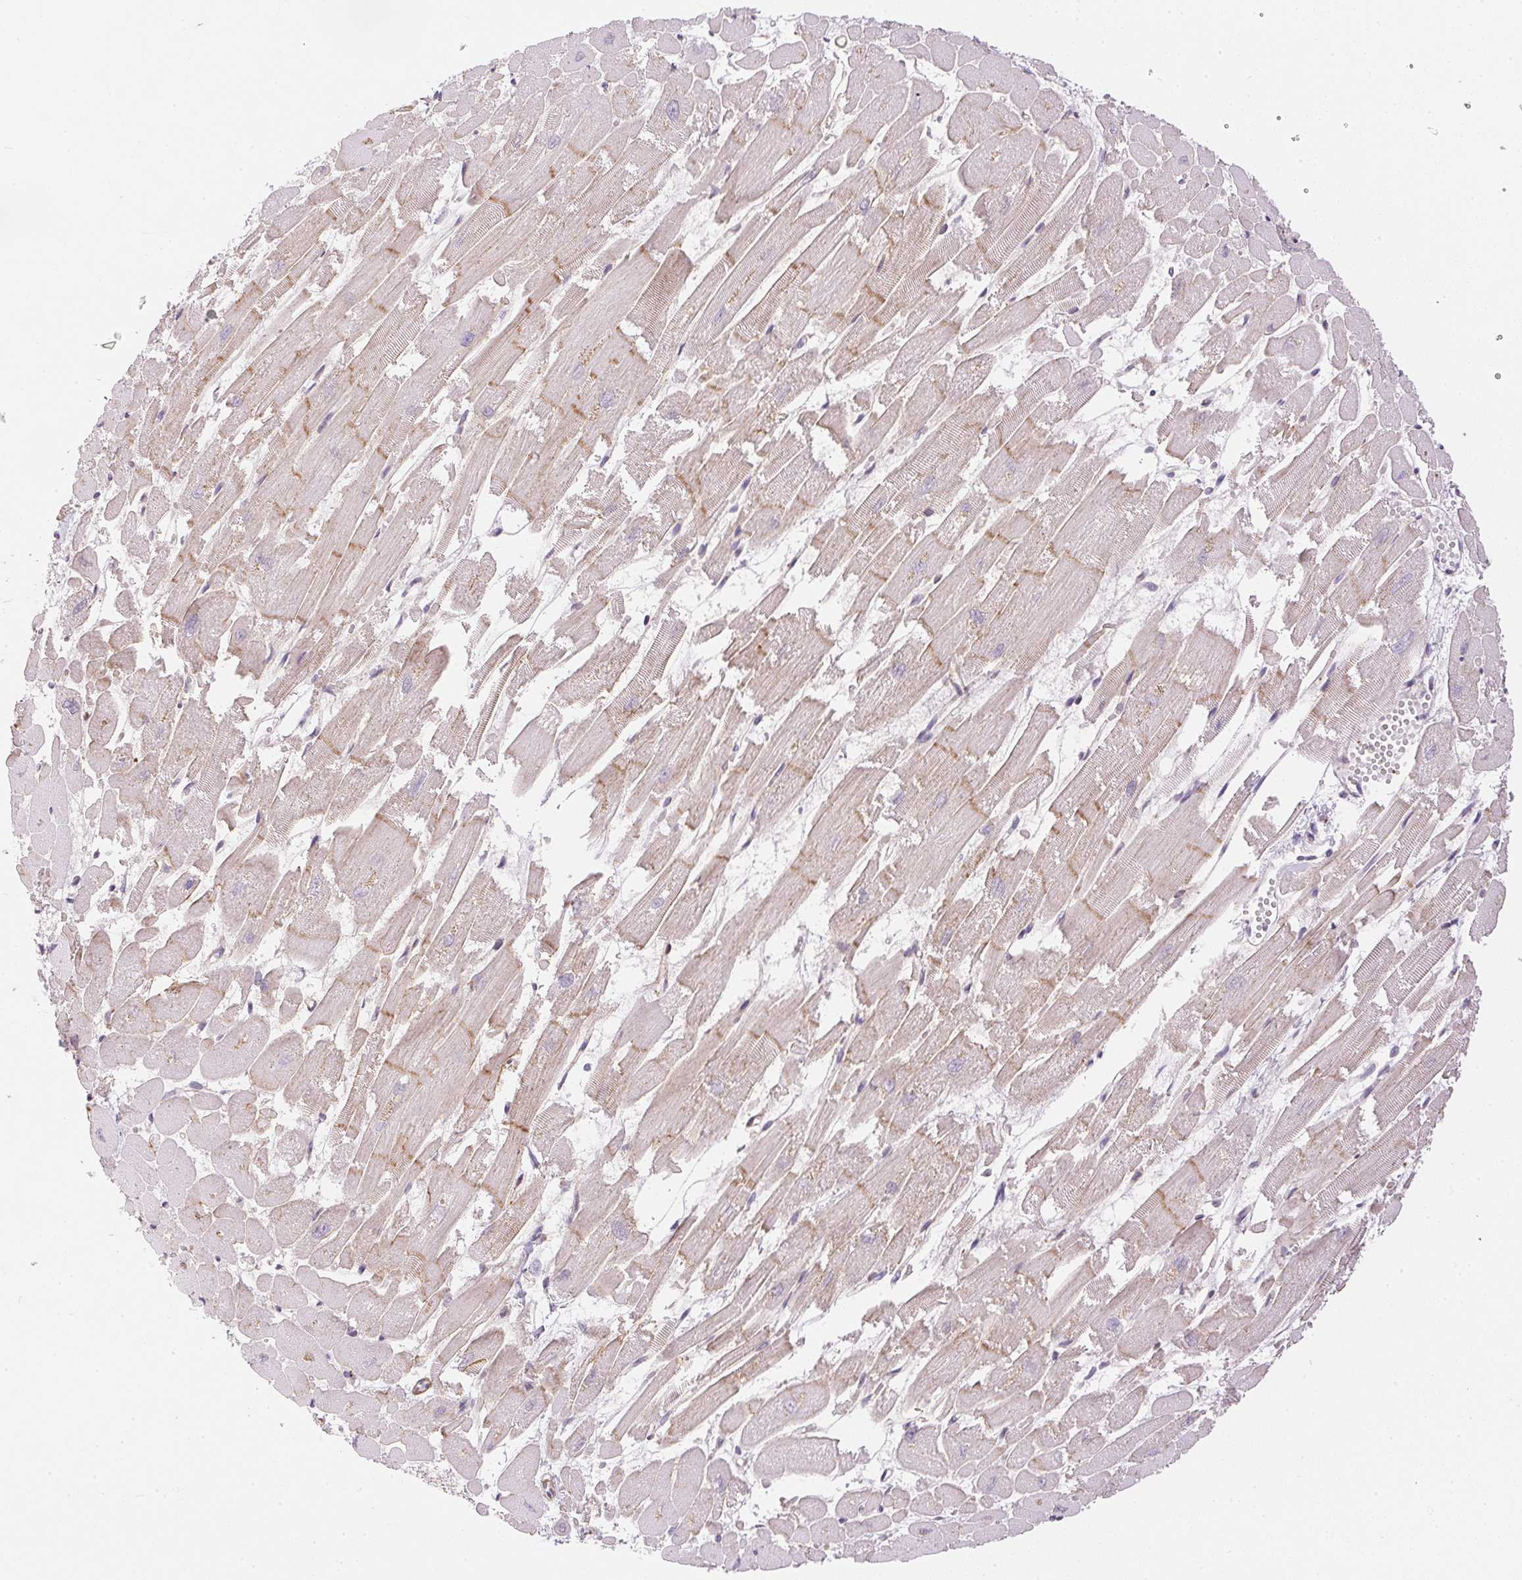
{"staining": {"intensity": "weak", "quantity": ">75%", "location": "cytoplasmic/membranous"}, "tissue": "heart muscle", "cell_type": "Cardiomyocytes", "image_type": "normal", "snomed": [{"axis": "morphology", "description": "Normal tissue, NOS"}, {"axis": "topography", "description": "Heart"}], "caption": "Heart muscle stained for a protein displays weak cytoplasmic/membranous positivity in cardiomyocytes. Immunohistochemistry stains the protein in brown and the nuclei are stained blue.", "gene": "PRL", "patient": {"sex": "female", "age": 52}}